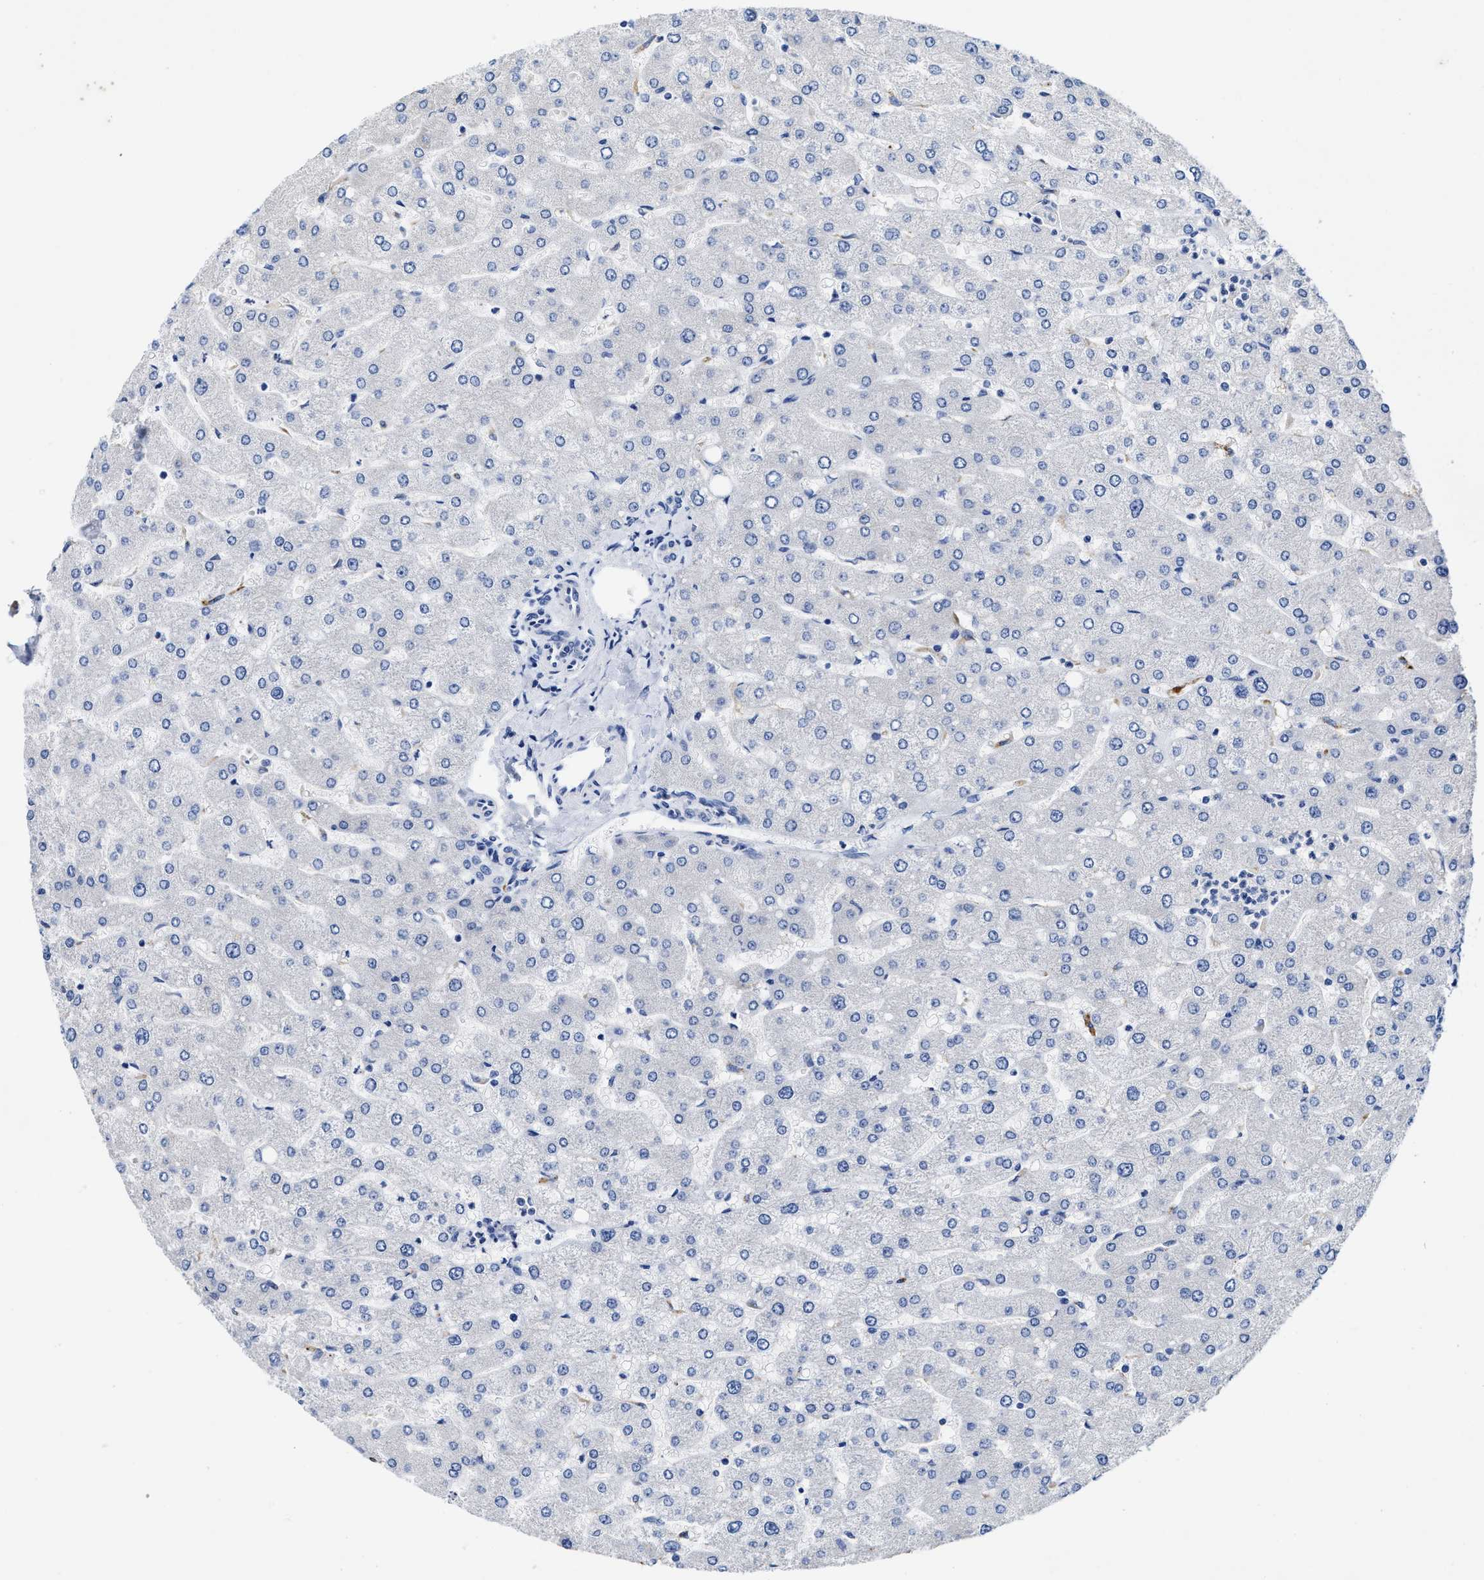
{"staining": {"intensity": "negative", "quantity": "none", "location": "none"}, "tissue": "liver", "cell_type": "Cholangiocytes", "image_type": "normal", "snomed": [{"axis": "morphology", "description": "Normal tissue, NOS"}, {"axis": "topography", "description": "Liver"}], "caption": "Benign liver was stained to show a protein in brown. There is no significant expression in cholangiocytes.", "gene": "TBRG4", "patient": {"sex": "male", "age": 55}}